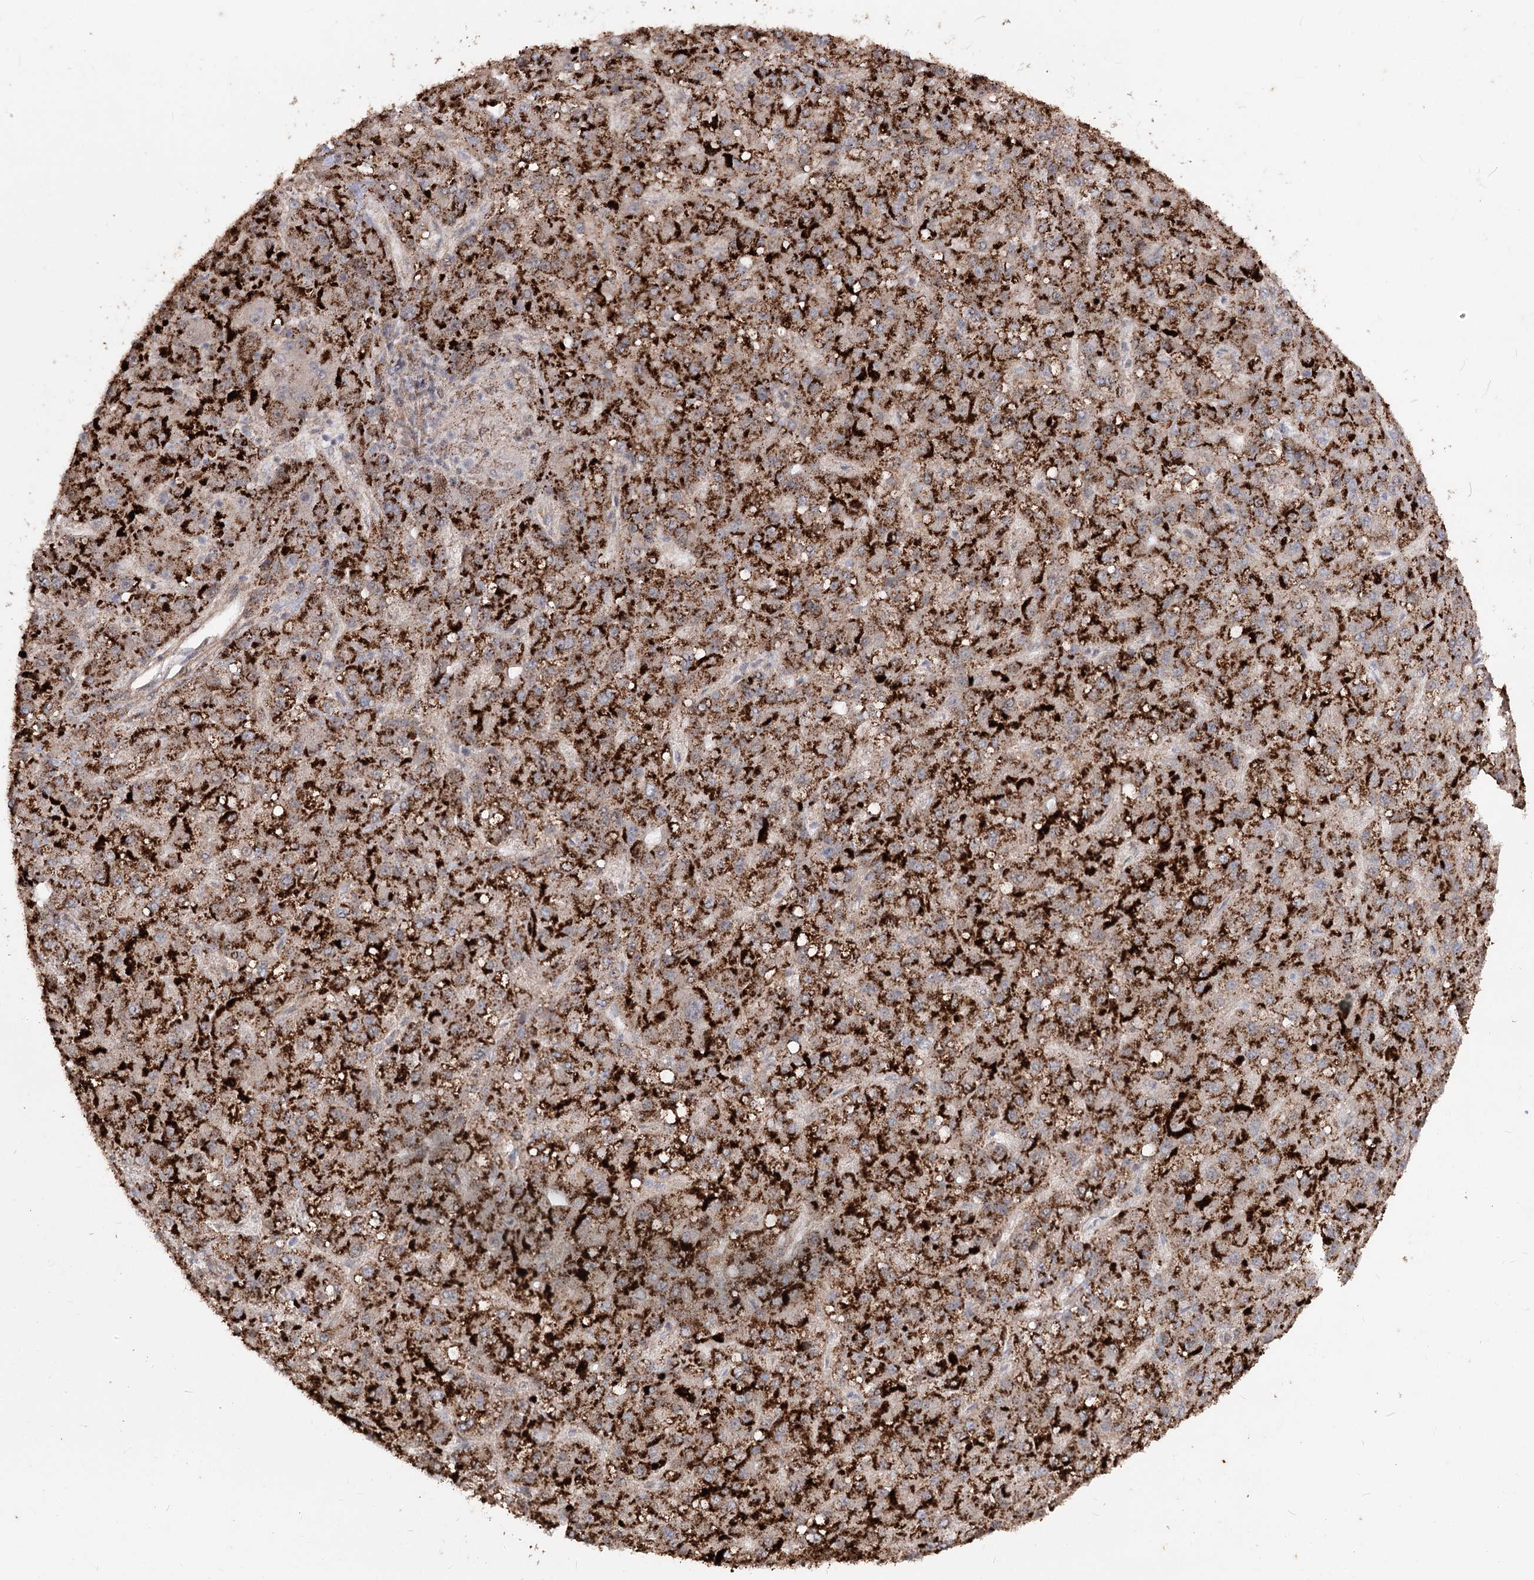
{"staining": {"intensity": "strong", "quantity": ">75%", "location": "cytoplasmic/membranous"}, "tissue": "liver cancer", "cell_type": "Tumor cells", "image_type": "cancer", "snomed": [{"axis": "morphology", "description": "Carcinoma, Hepatocellular, NOS"}, {"axis": "topography", "description": "Liver"}], "caption": "About >75% of tumor cells in hepatocellular carcinoma (liver) show strong cytoplasmic/membranous protein positivity as visualized by brown immunohistochemical staining.", "gene": "ZSCAN23", "patient": {"sex": "male", "age": 67}}